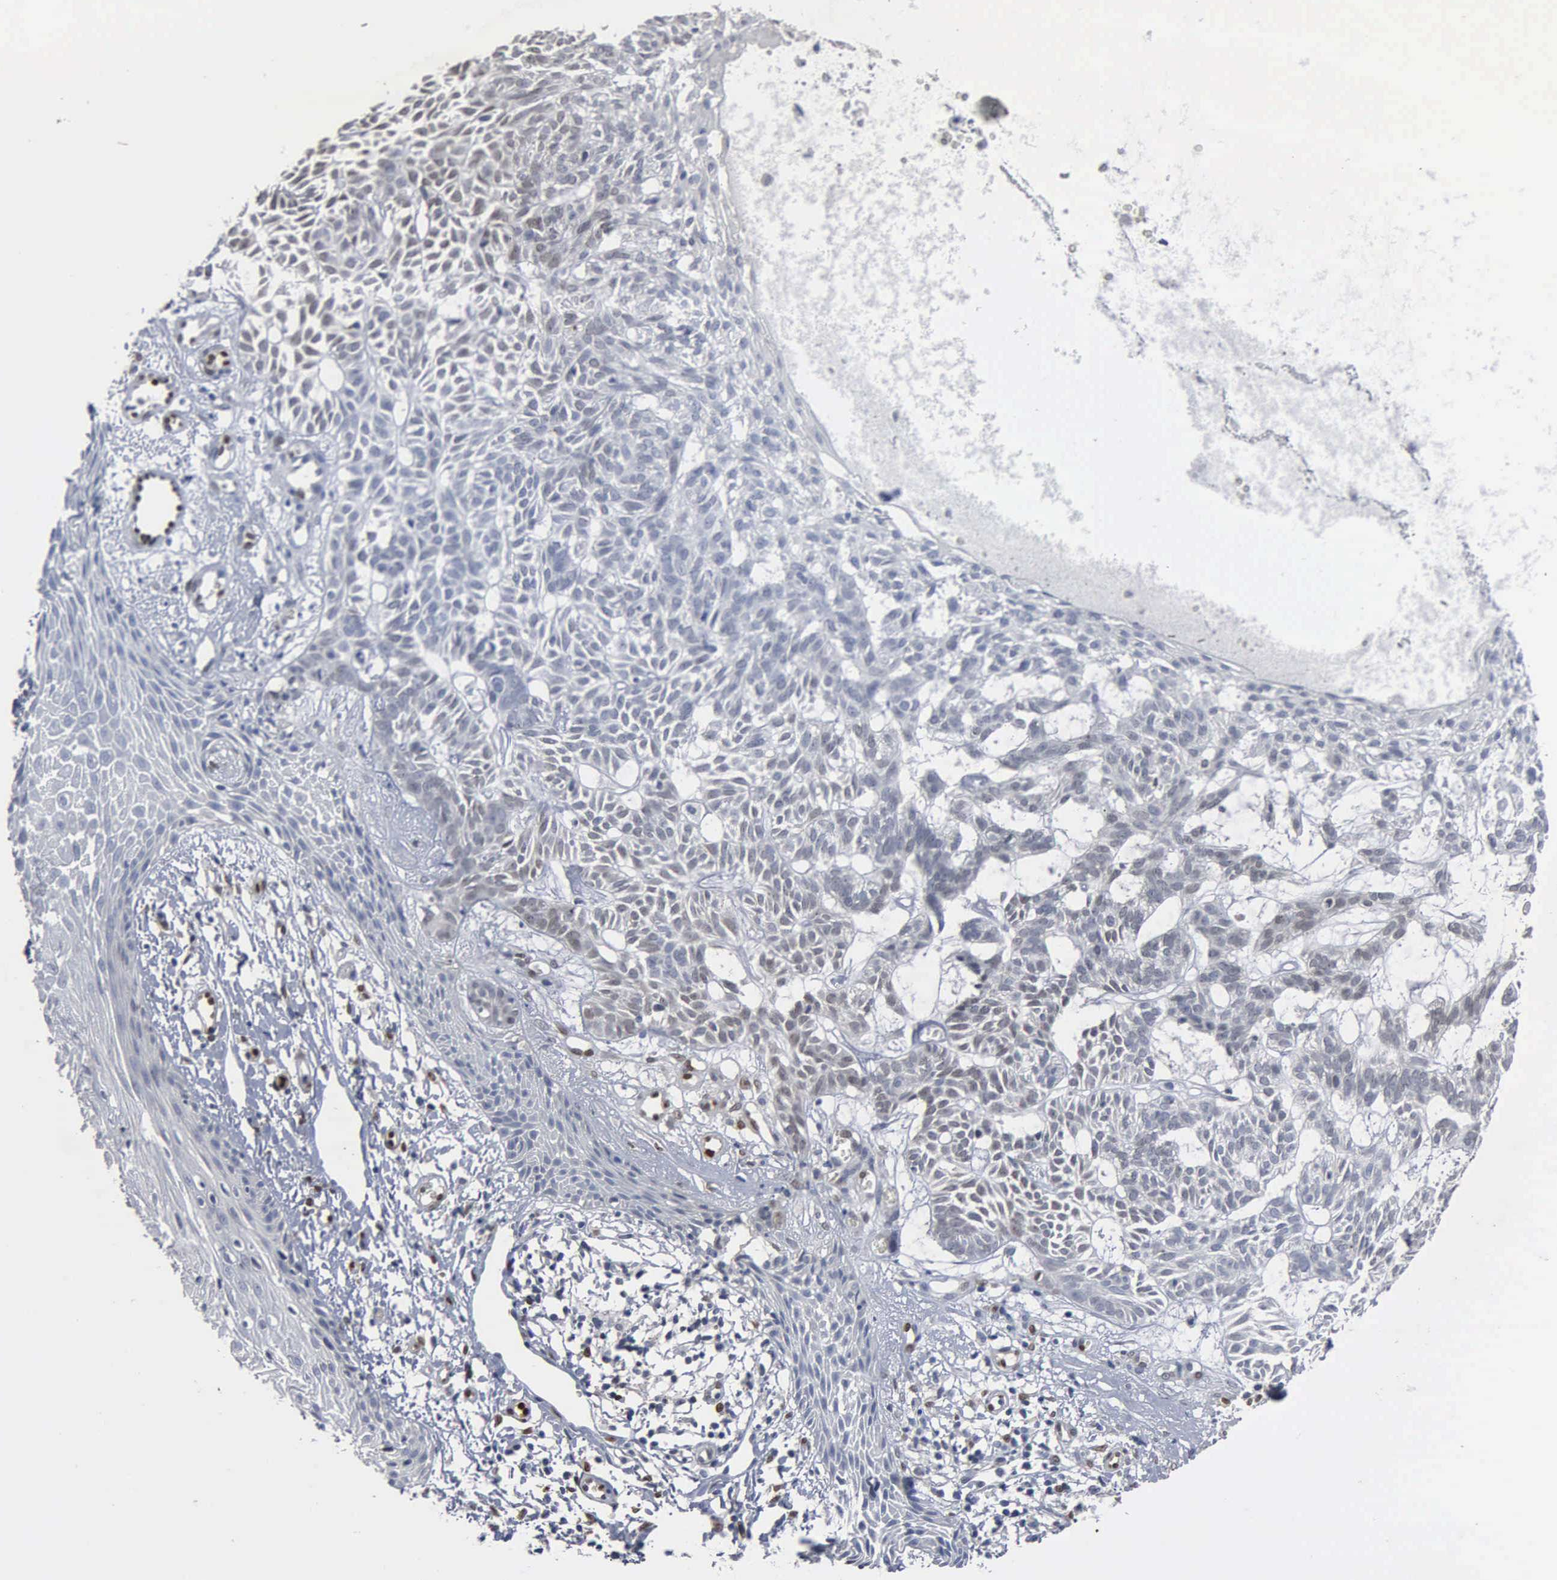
{"staining": {"intensity": "negative", "quantity": "none", "location": "none"}, "tissue": "skin cancer", "cell_type": "Tumor cells", "image_type": "cancer", "snomed": [{"axis": "morphology", "description": "Basal cell carcinoma"}, {"axis": "topography", "description": "Skin"}], "caption": "The immunohistochemistry photomicrograph has no significant positivity in tumor cells of skin cancer tissue.", "gene": "FGF2", "patient": {"sex": "male", "age": 75}}